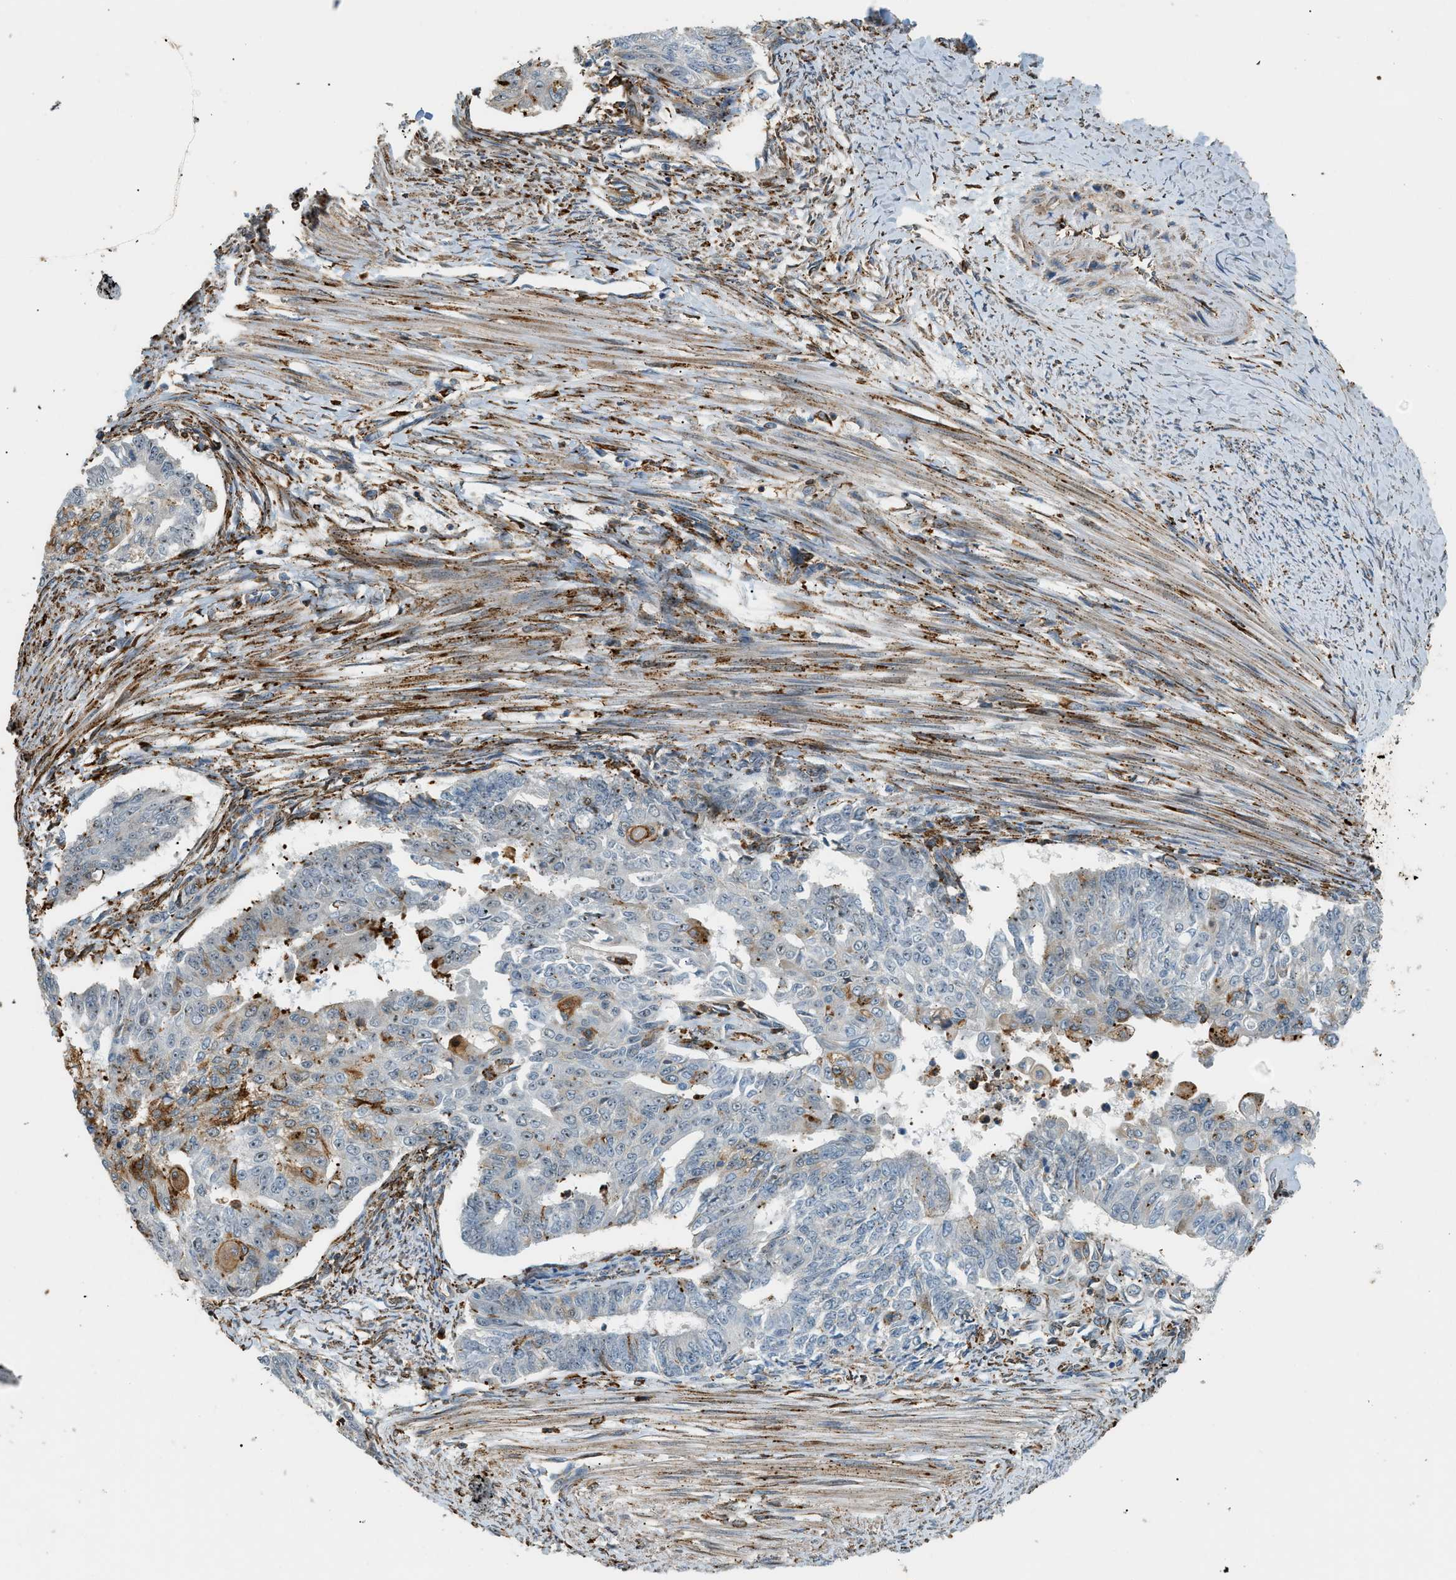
{"staining": {"intensity": "moderate", "quantity": "<25%", "location": "cytoplasmic/membranous"}, "tissue": "endometrial cancer", "cell_type": "Tumor cells", "image_type": "cancer", "snomed": [{"axis": "morphology", "description": "Adenocarcinoma, NOS"}, {"axis": "topography", "description": "Endometrium"}], "caption": "Human endometrial cancer (adenocarcinoma) stained with a protein marker shows moderate staining in tumor cells.", "gene": "SEMA4D", "patient": {"sex": "female", "age": 32}}